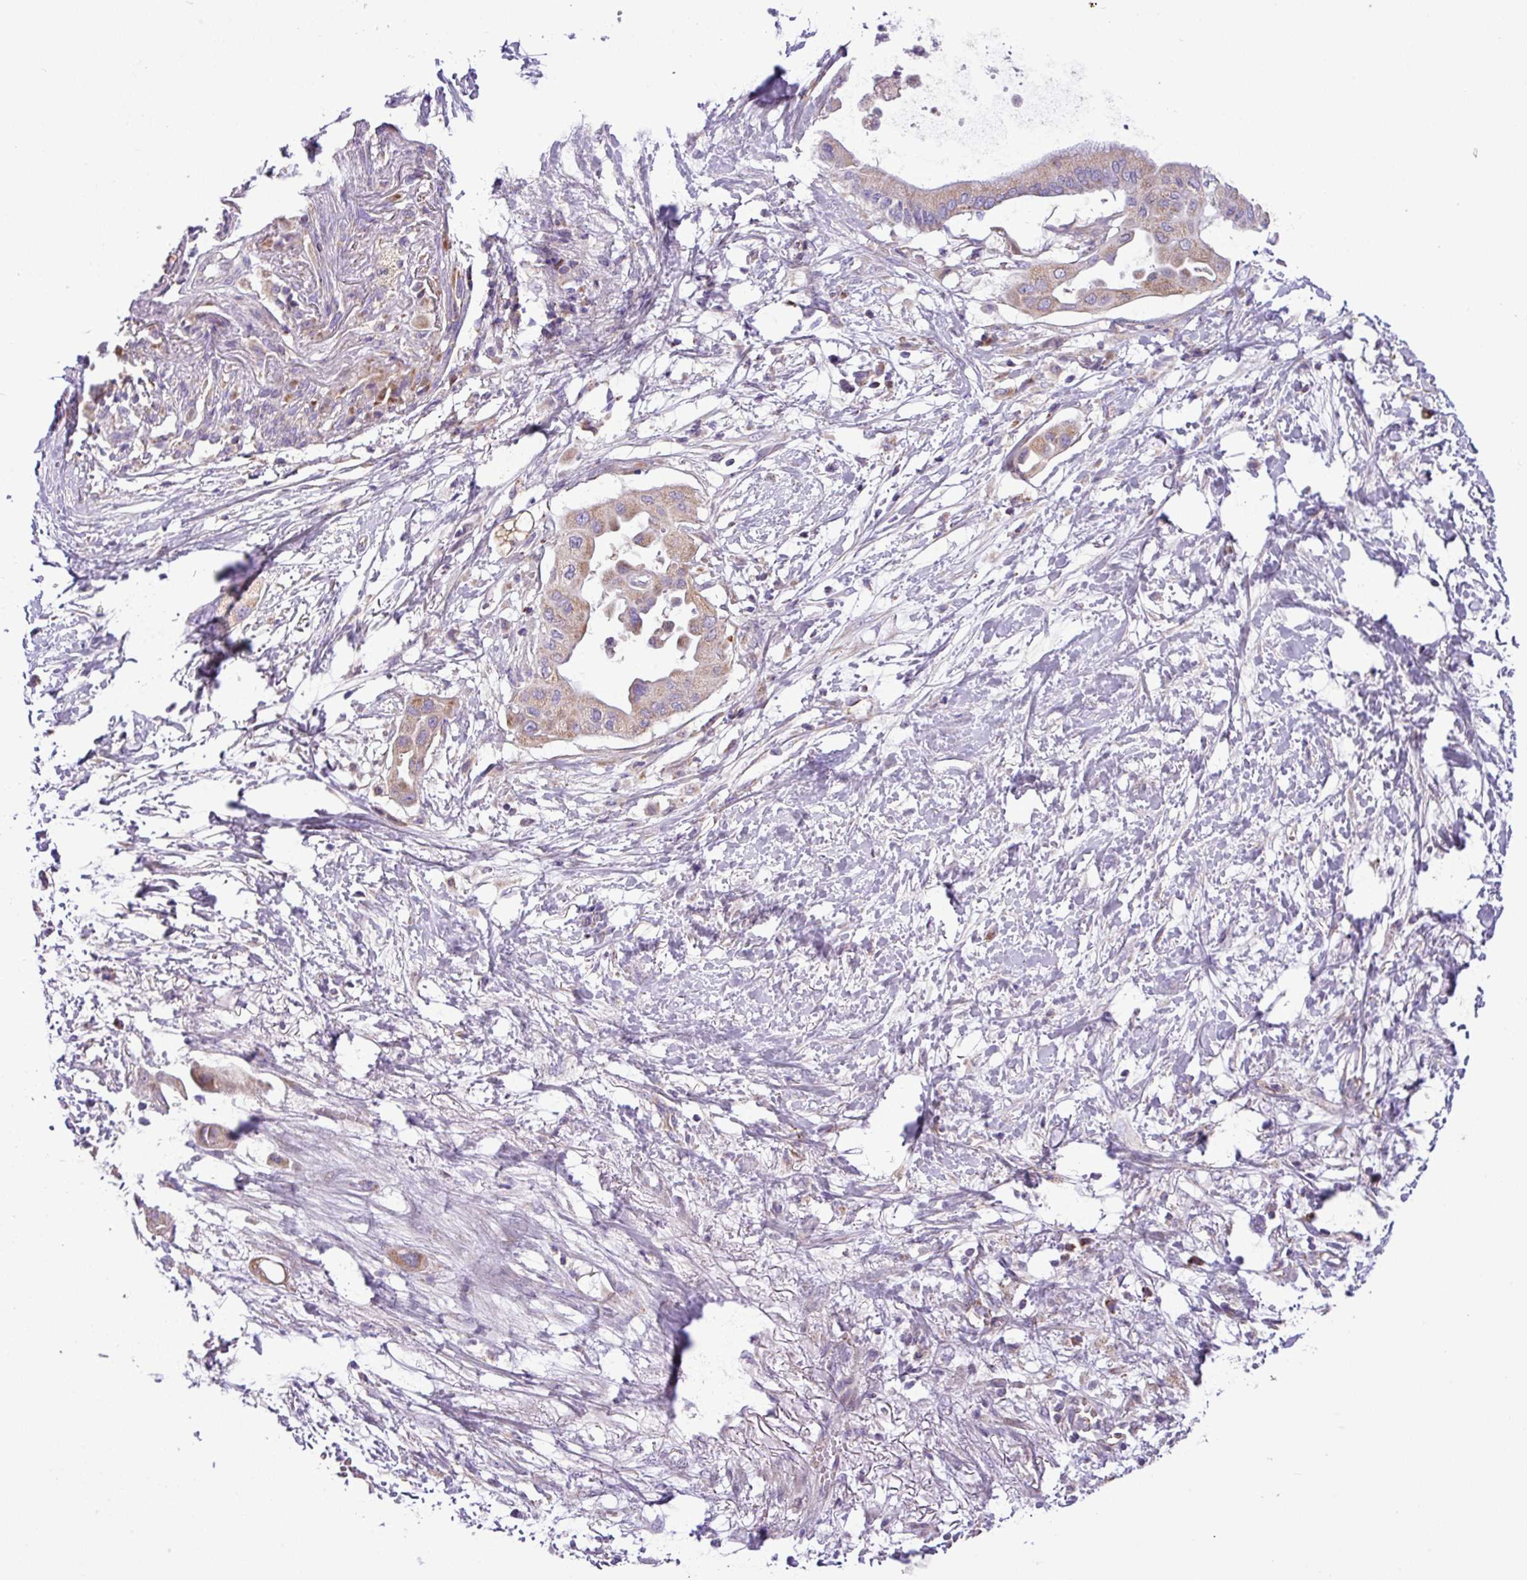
{"staining": {"intensity": "moderate", "quantity": ">75%", "location": "cytoplasmic/membranous"}, "tissue": "pancreatic cancer", "cell_type": "Tumor cells", "image_type": "cancer", "snomed": [{"axis": "morphology", "description": "Adenocarcinoma, NOS"}, {"axis": "topography", "description": "Pancreas"}], "caption": "Human pancreatic cancer stained with a brown dye exhibits moderate cytoplasmic/membranous positive staining in approximately >75% of tumor cells.", "gene": "FAM183A", "patient": {"sex": "male", "age": 68}}